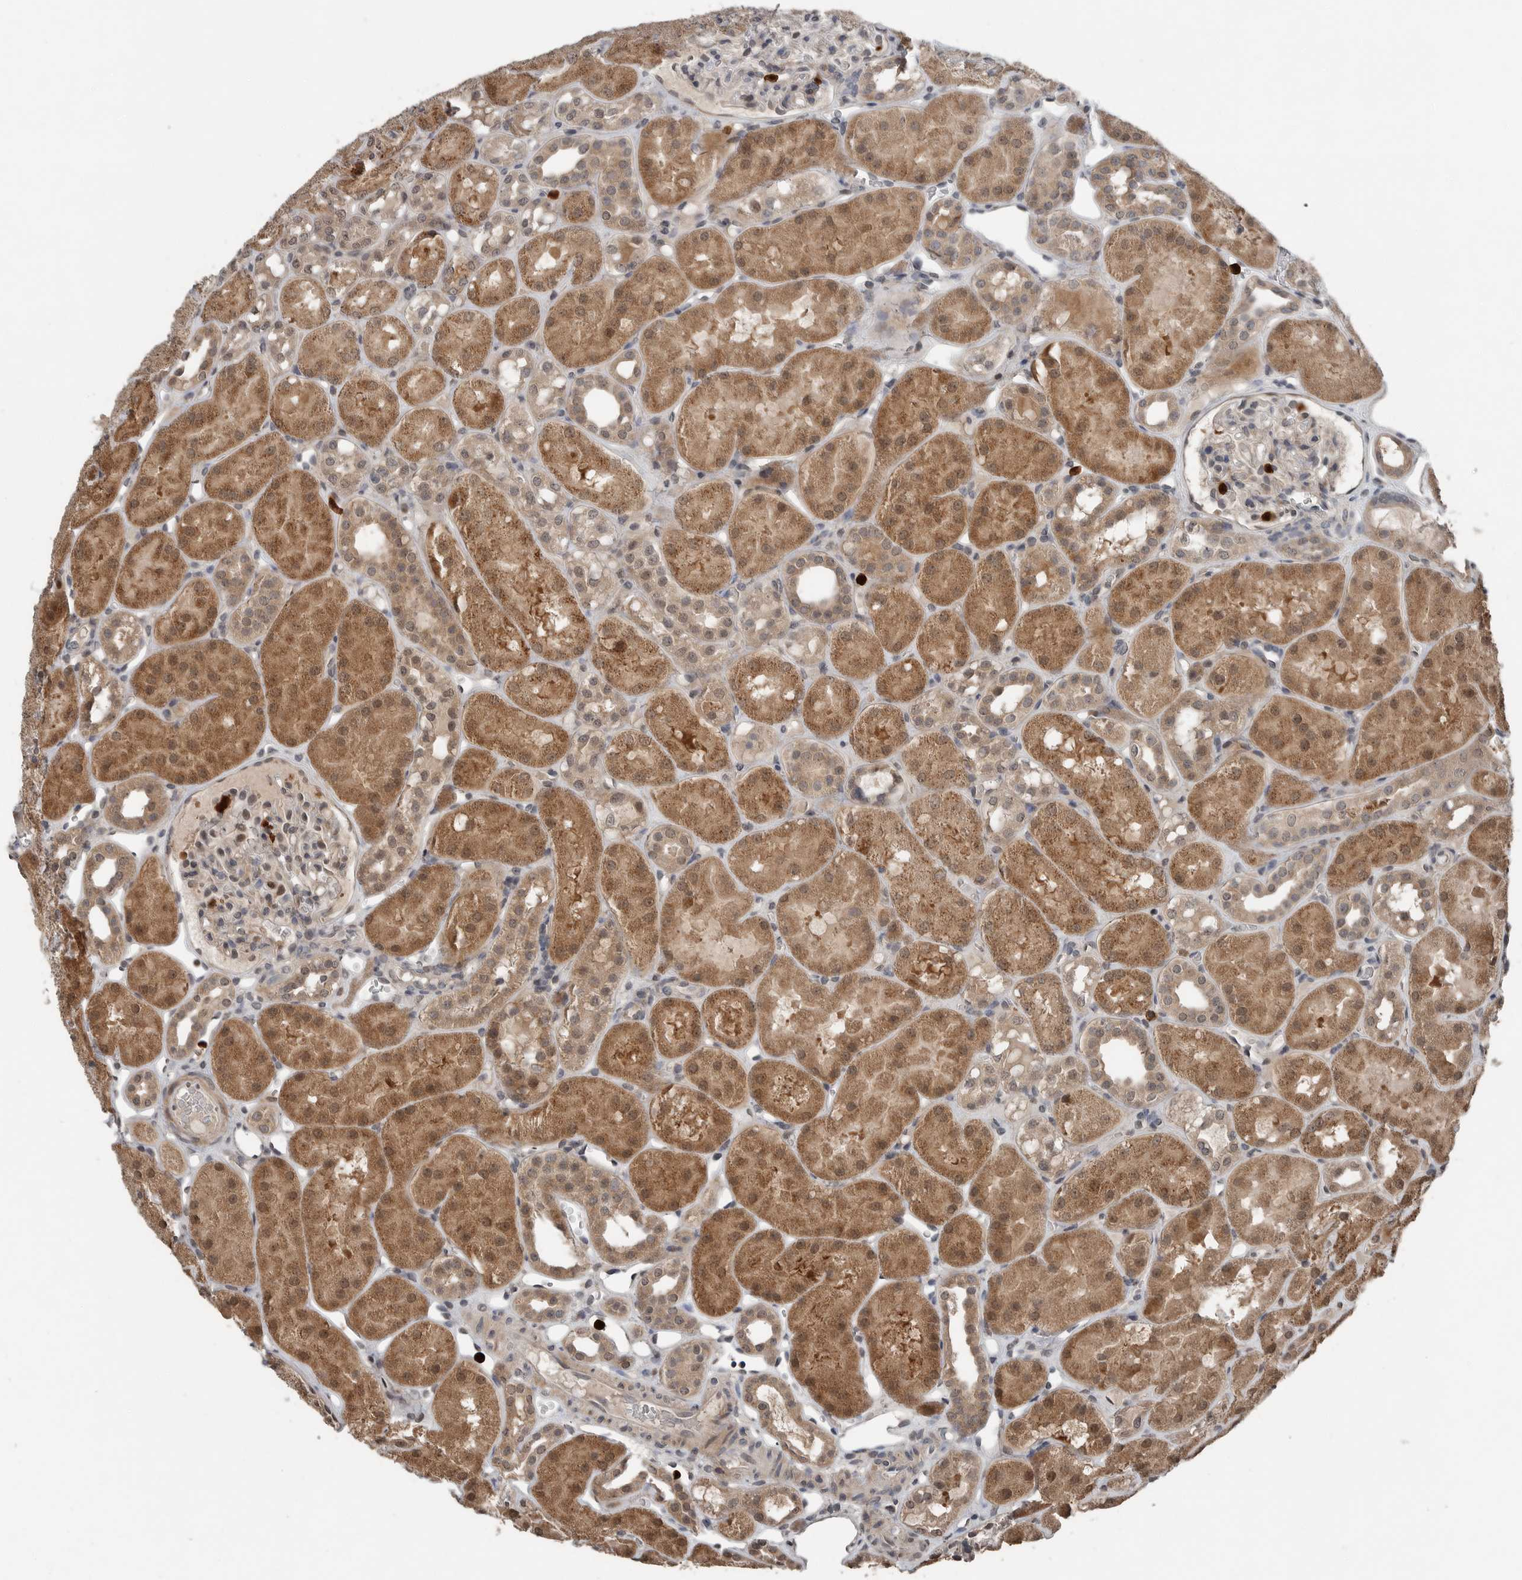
{"staining": {"intensity": "negative", "quantity": "none", "location": "none"}, "tissue": "kidney", "cell_type": "Cells in glomeruli", "image_type": "normal", "snomed": [{"axis": "morphology", "description": "Normal tissue, NOS"}, {"axis": "topography", "description": "Kidney"}], "caption": "Human kidney stained for a protein using immunohistochemistry shows no expression in cells in glomeruli.", "gene": "SCP2", "patient": {"sex": "male", "age": 16}}